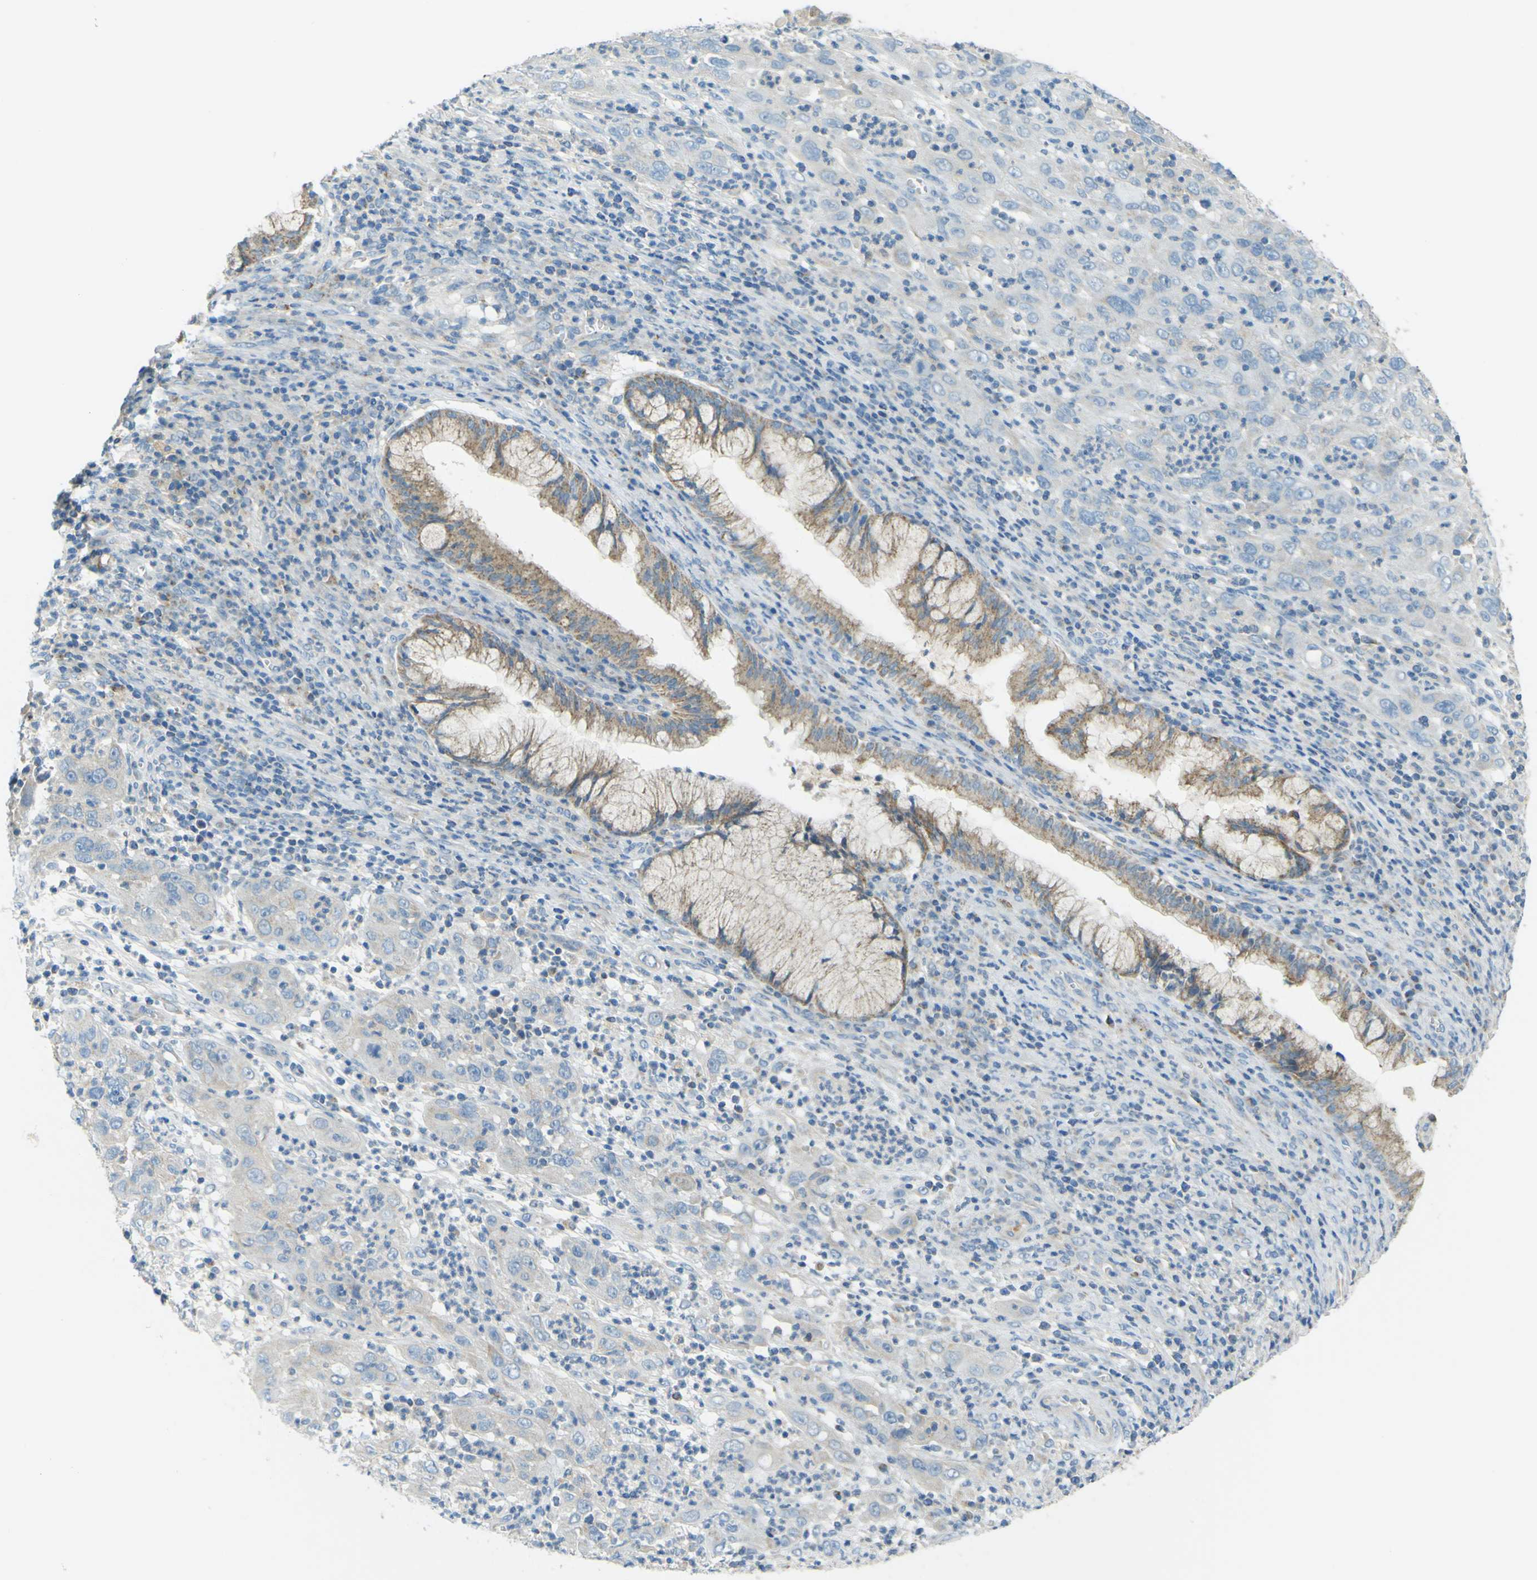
{"staining": {"intensity": "weak", "quantity": "<25%", "location": "cytoplasmic/membranous"}, "tissue": "cervical cancer", "cell_type": "Tumor cells", "image_type": "cancer", "snomed": [{"axis": "morphology", "description": "Squamous cell carcinoma, NOS"}, {"axis": "topography", "description": "Cervix"}], "caption": "Immunohistochemical staining of cervical cancer shows no significant staining in tumor cells.", "gene": "FKTN", "patient": {"sex": "female", "age": 32}}